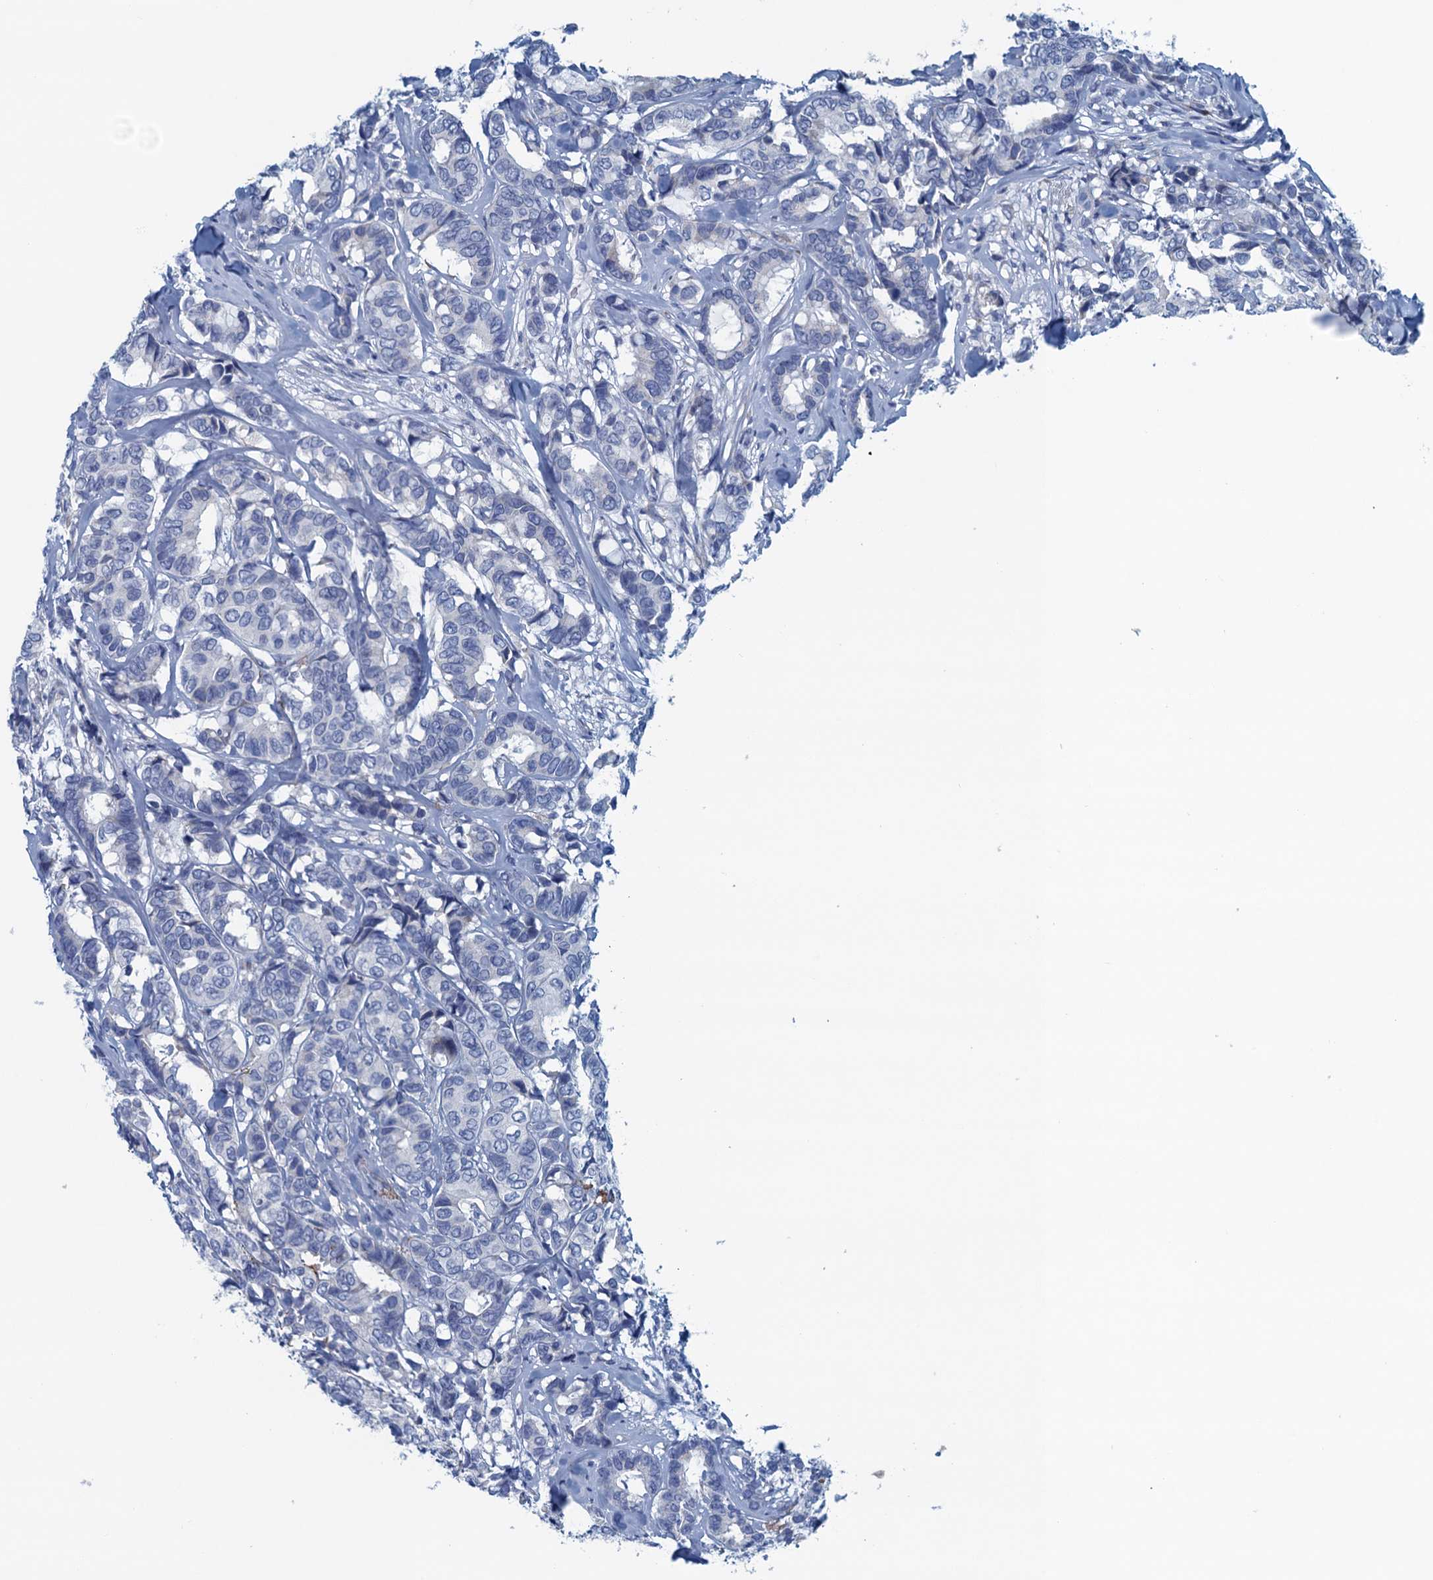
{"staining": {"intensity": "negative", "quantity": "none", "location": "none"}, "tissue": "breast cancer", "cell_type": "Tumor cells", "image_type": "cancer", "snomed": [{"axis": "morphology", "description": "Duct carcinoma"}, {"axis": "topography", "description": "Breast"}], "caption": "Image shows no significant protein staining in tumor cells of breast intraductal carcinoma. The staining was performed using DAB (3,3'-diaminobenzidine) to visualize the protein expression in brown, while the nuclei were stained in blue with hematoxylin (Magnification: 20x).", "gene": "C10orf88", "patient": {"sex": "female", "age": 87}}